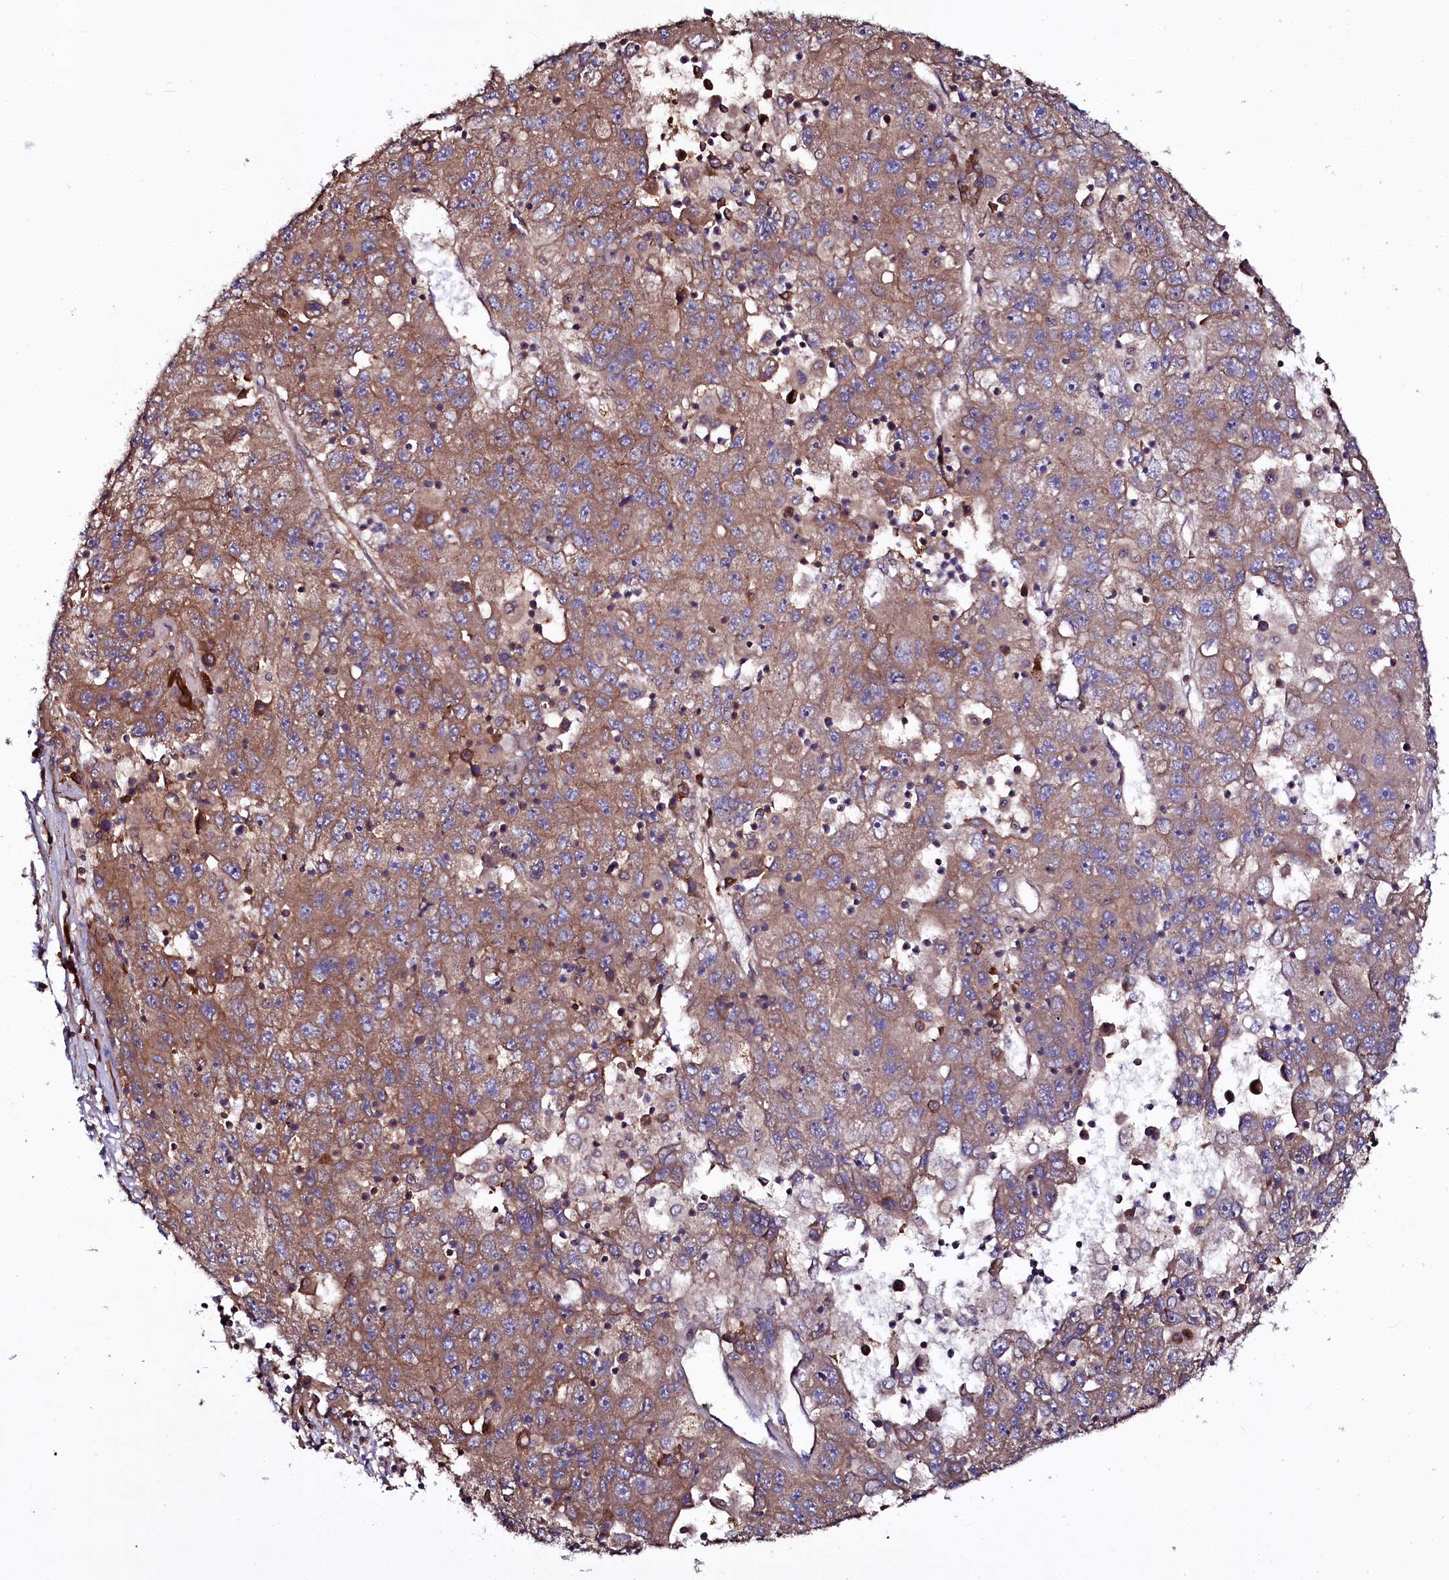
{"staining": {"intensity": "moderate", "quantity": ">75%", "location": "cytoplasmic/membranous"}, "tissue": "liver cancer", "cell_type": "Tumor cells", "image_type": "cancer", "snomed": [{"axis": "morphology", "description": "Carcinoma, Hepatocellular, NOS"}, {"axis": "topography", "description": "Liver"}], "caption": "Moderate cytoplasmic/membranous expression is present in about >75% of tumor cells in hepatocellular carcinoma (liver). Ihc stains the protein of interest in brown and the nuclei are stained blue.", "gene": "USPL1", "patient": {"sex": "male", "age": 49}}